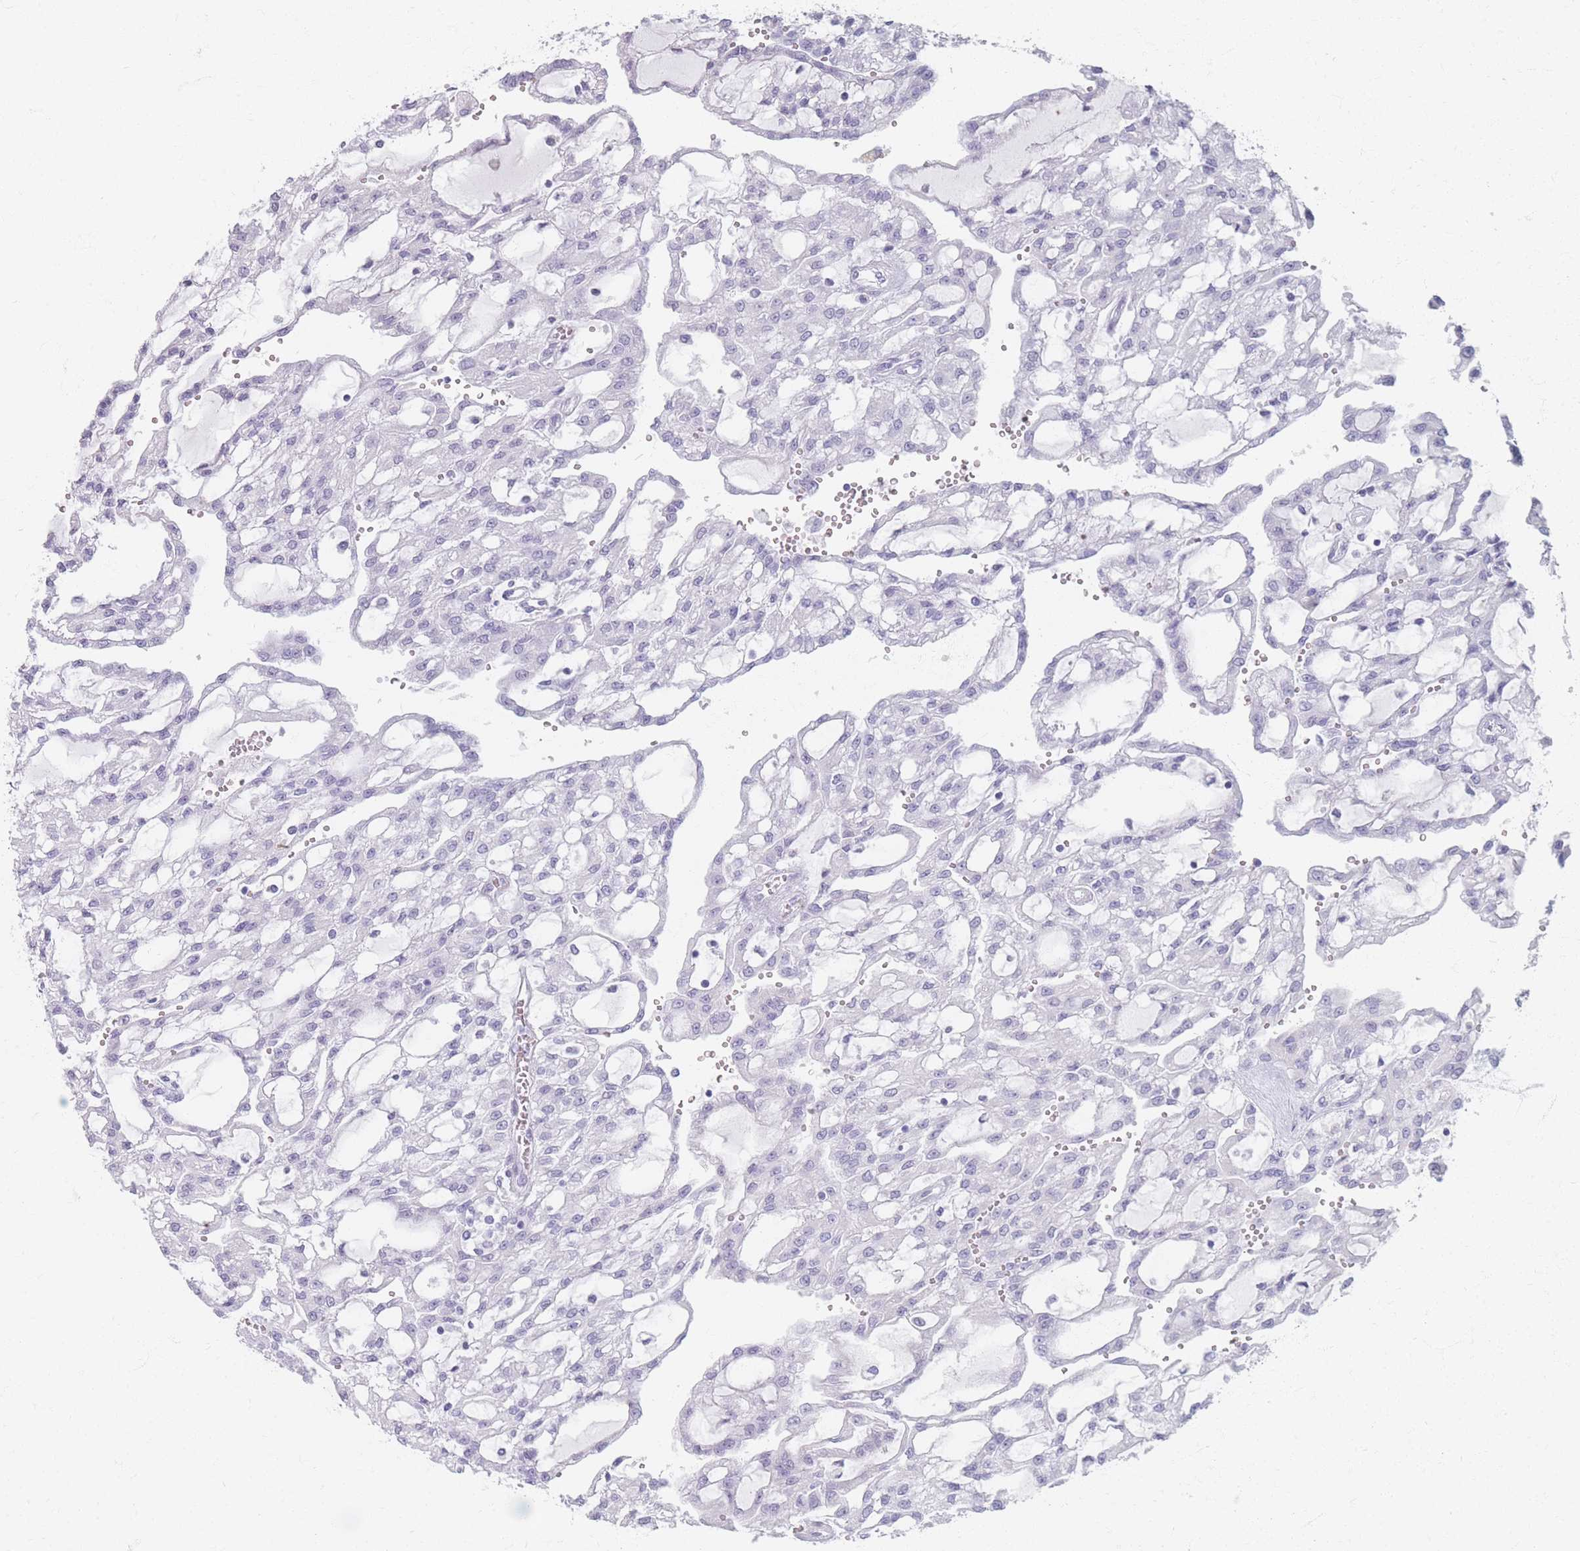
{"staining": {"intensity": "negative", "quantity": "none", "location": "none"}, "tissue": "renal cancer", "cell_type": "Tumor cells", "image_type": "cancer", "snomed": [{"axis": "morphology", "description": "Adenocarcinoma, NOS"}, {"axis": "topography", "description": "Kidney"}], "caption": "Photomicrograph shows no significant protein positivity in tumor cells of renal cancer (adenocarcinoma).", "gene": "PIGM", "patient": {"sex": "male", "age": 63}}